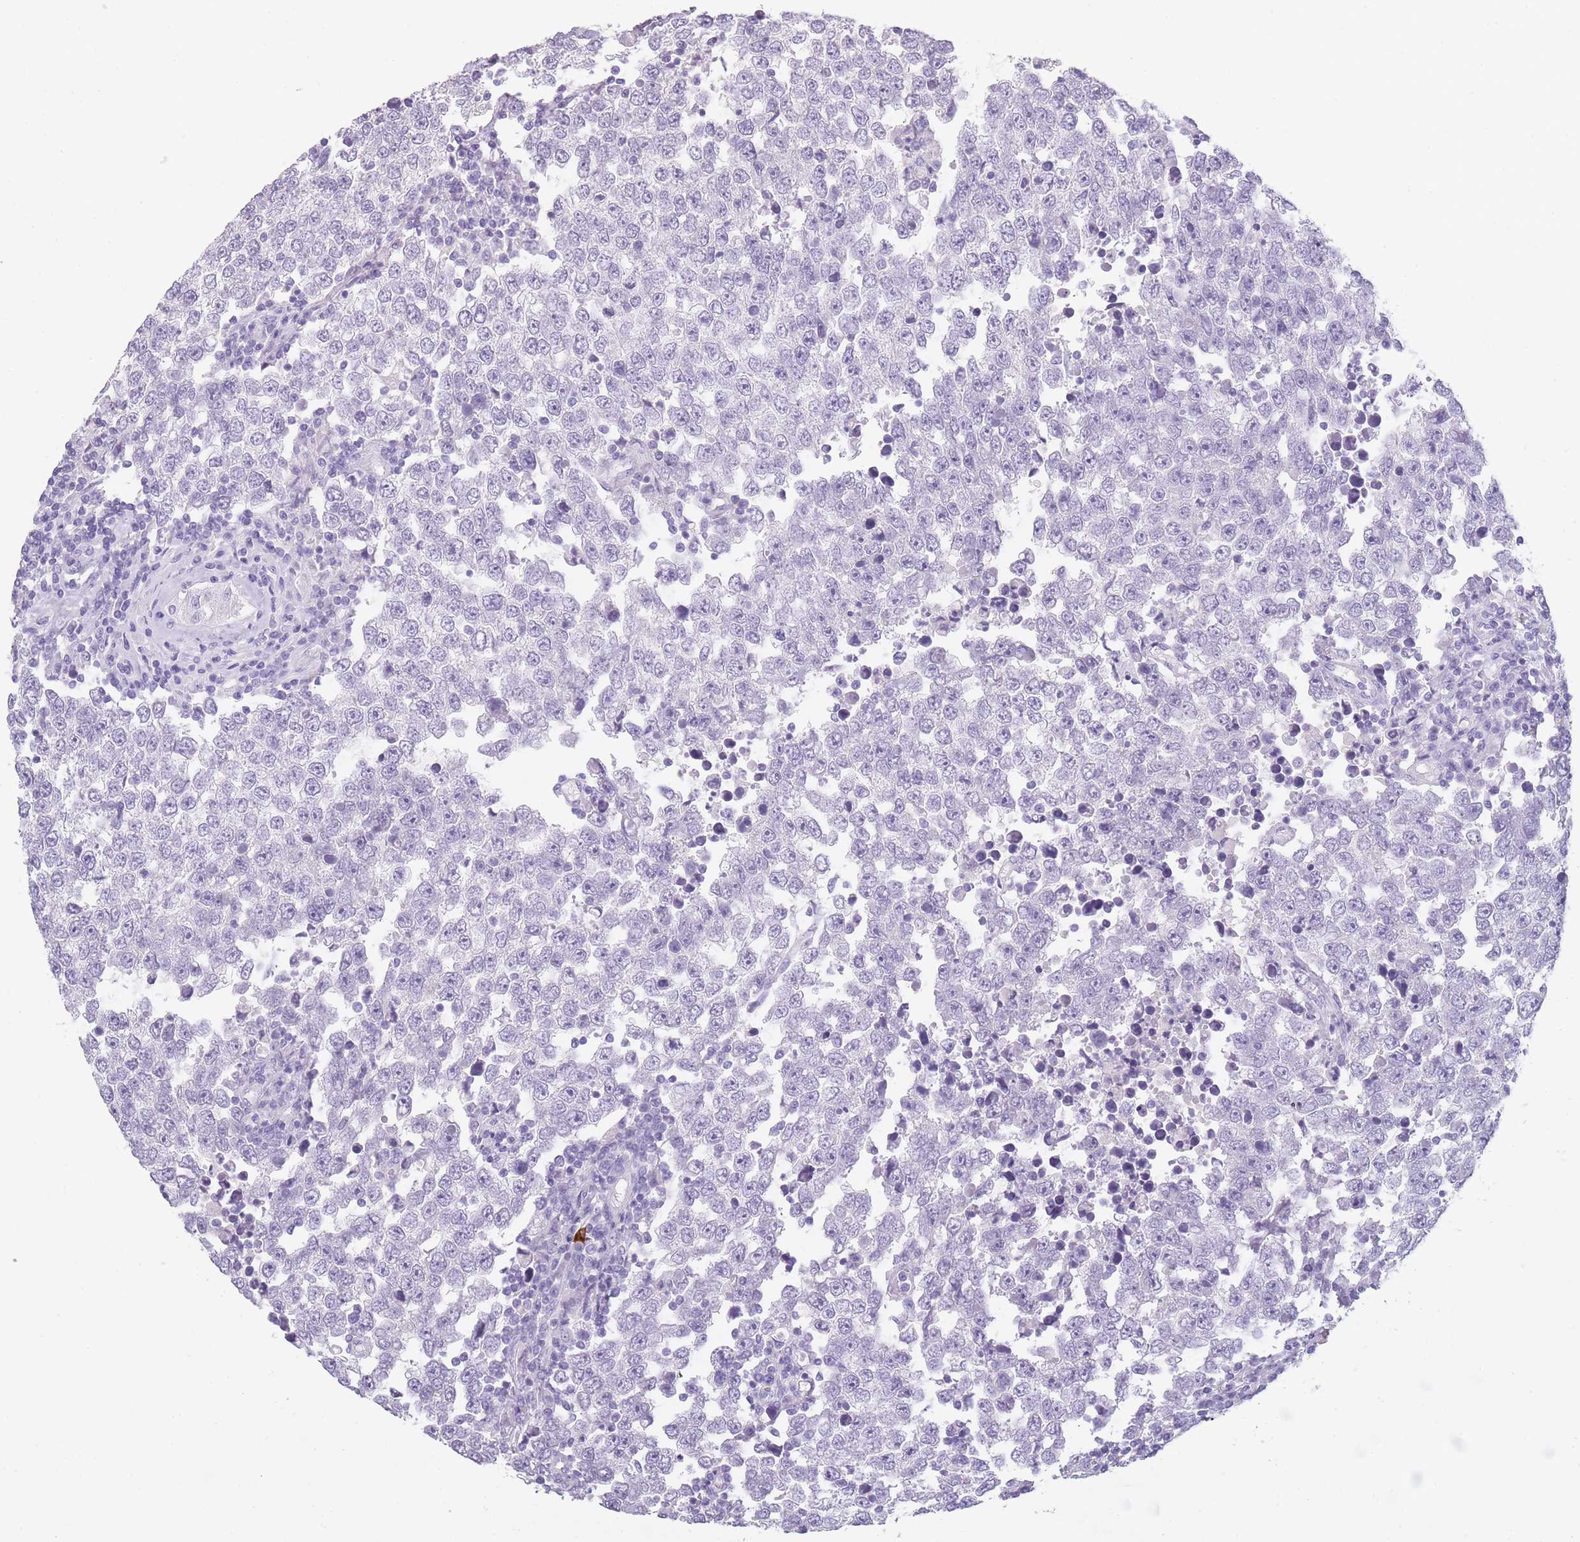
{"staining": {"intensity": "negative", "quantity": "none", "location": "none"}, "tissue": "testis cancer", "cell_type": "Tumor cells", "image_type": "cancer", "snomed": [{"axis": "morphology", "description": "Seminoma, NOS"}, {"axis": "morphology", "description": "Carcinoma, Embryonal, NOS"}, {"axis": "topography", "description": "Testis"}], "caption": "Micrograph shows no protein expression in tumor cells of testis seminoma tissue.", "gene": "TCP11", "patient": {"sex": "male", "age": 28}}